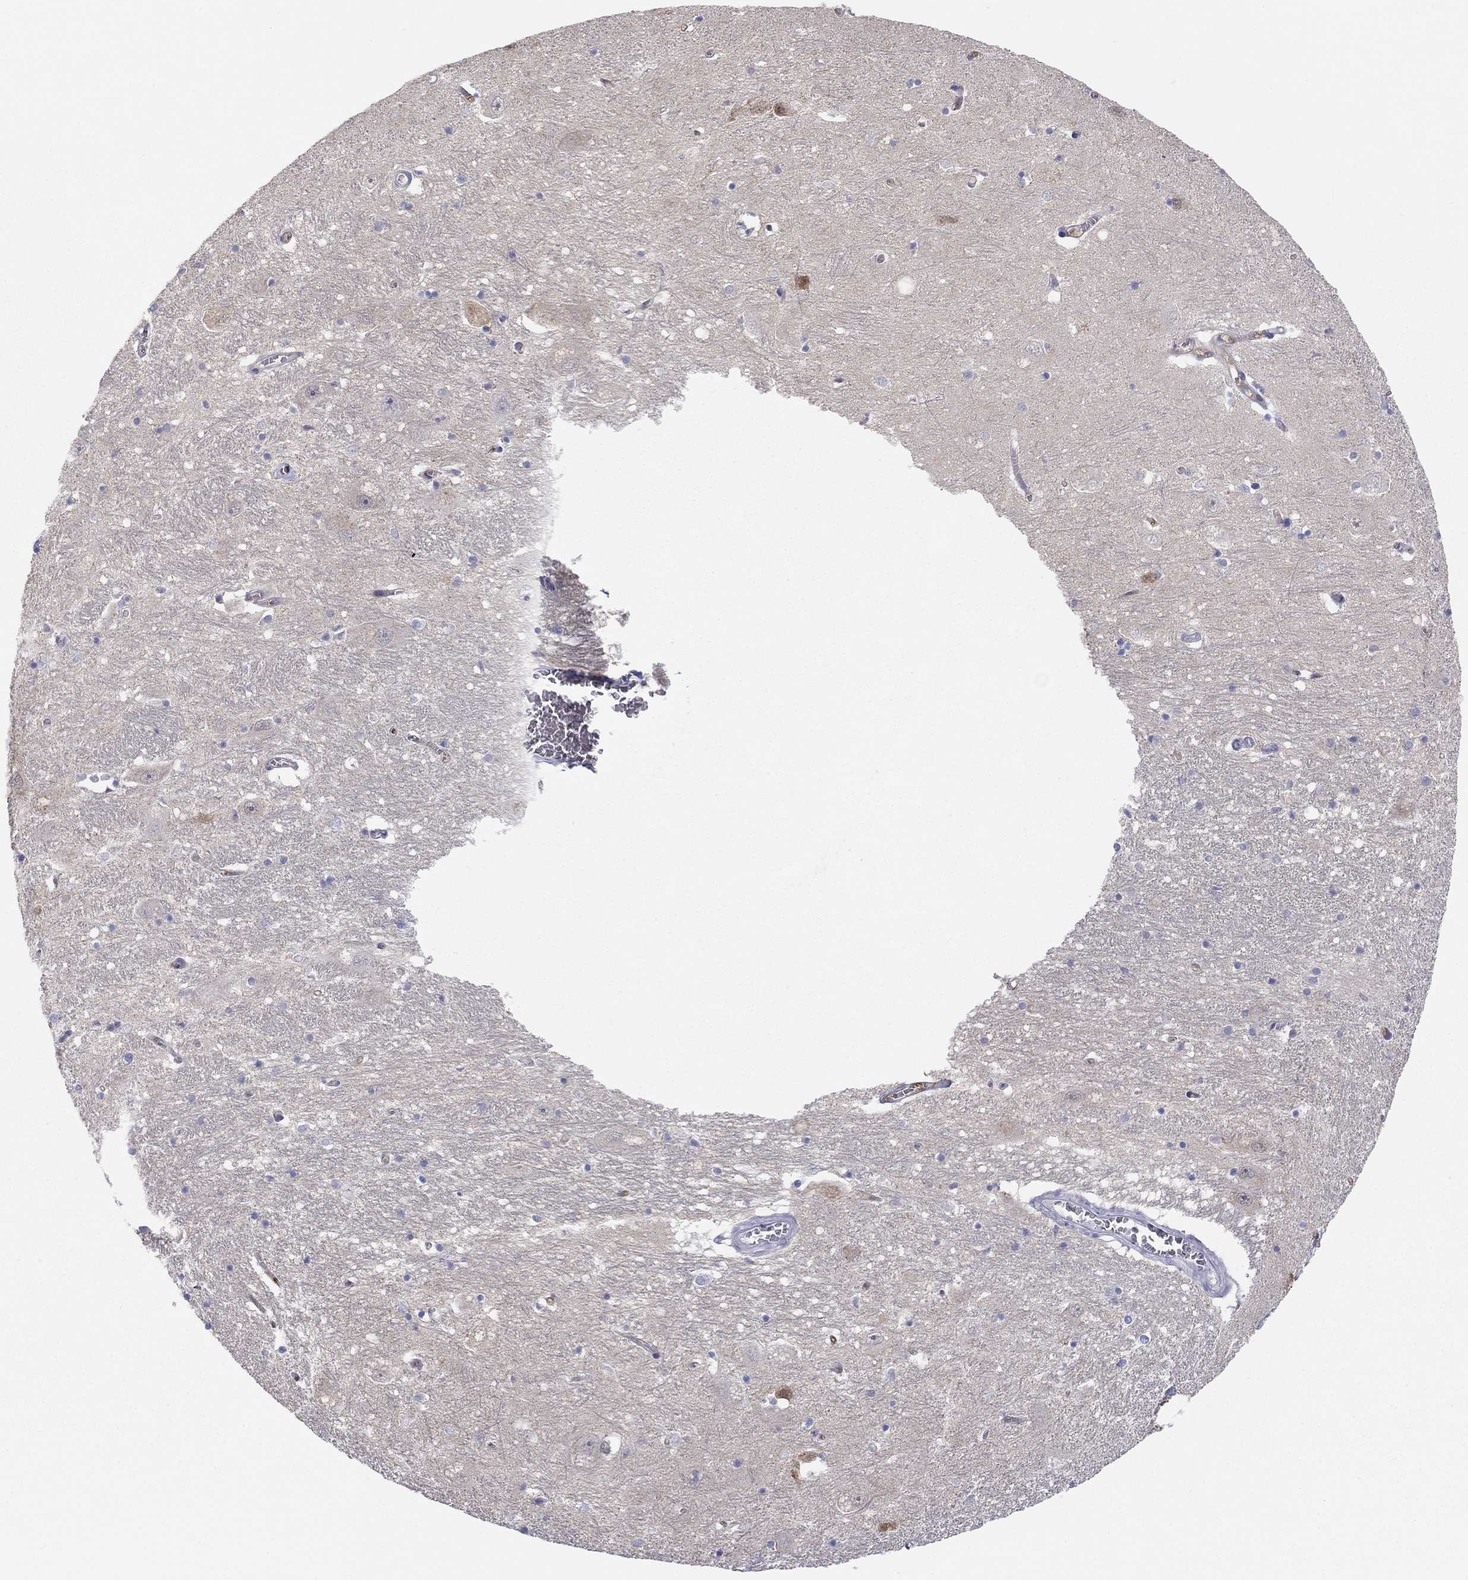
{"staining": {"intensity": "strong", "quantity": "<25%", "location": "cytoplasmic/membranous"}, "tissue": "caudate", "cell_type": "Glial cells", "image_type": "normal", "snomed": [{"axis": "morphology", "description": "Normal tissue, NOS"}, {"axis": "topography", "description": "Lateral ventricle wall"}], "caption": "Protein analysis of benign caudate exhibits strong cytoplasmic/membranous staining in approximately <25% of glial cells. Nuclei are stained in blue.", "gene": "PDXK", "patient": {"sex": "male", "age": 54}}